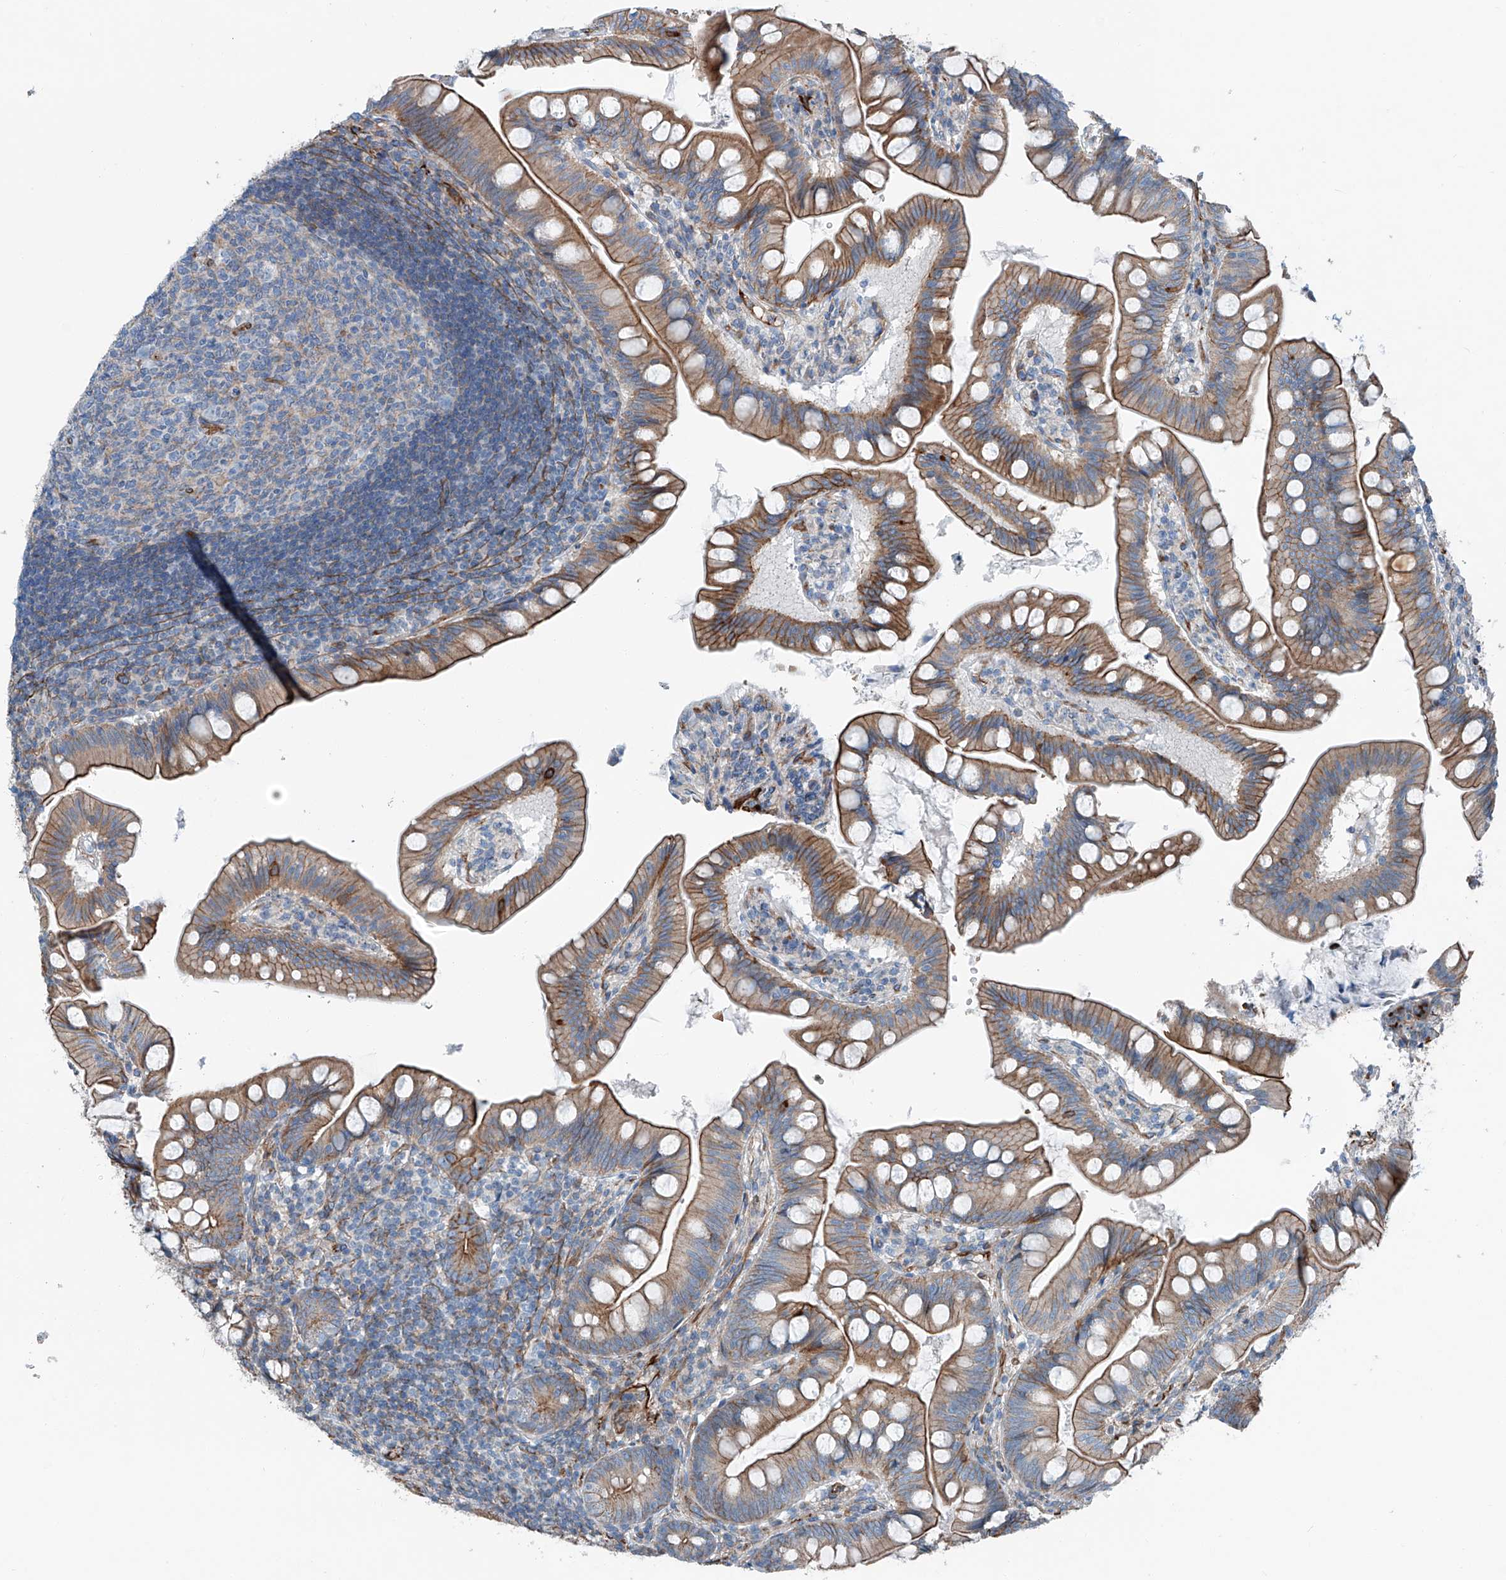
{"staining": {"intensity": "moderate", "quantity": ">75%", "location": "cytoplasmic/membranous"}, "tissue": "small intestine", "cell_type": "Glandular cells", "image_type": "normal", "snomed": [{"axis": "morphology", "description": "Normal tissue, NOS"}, {"axis": "topography", "description": "Small intestine"}], "caption": "Approximately >75% of glandular cells in normal small intestine reveal moderate cytoplasmic/membranous protein positivity as visualized by brown immunohistochemical staining.", "gene": "THEMIS2", "patient": {"sex": "male", "age": 7}}